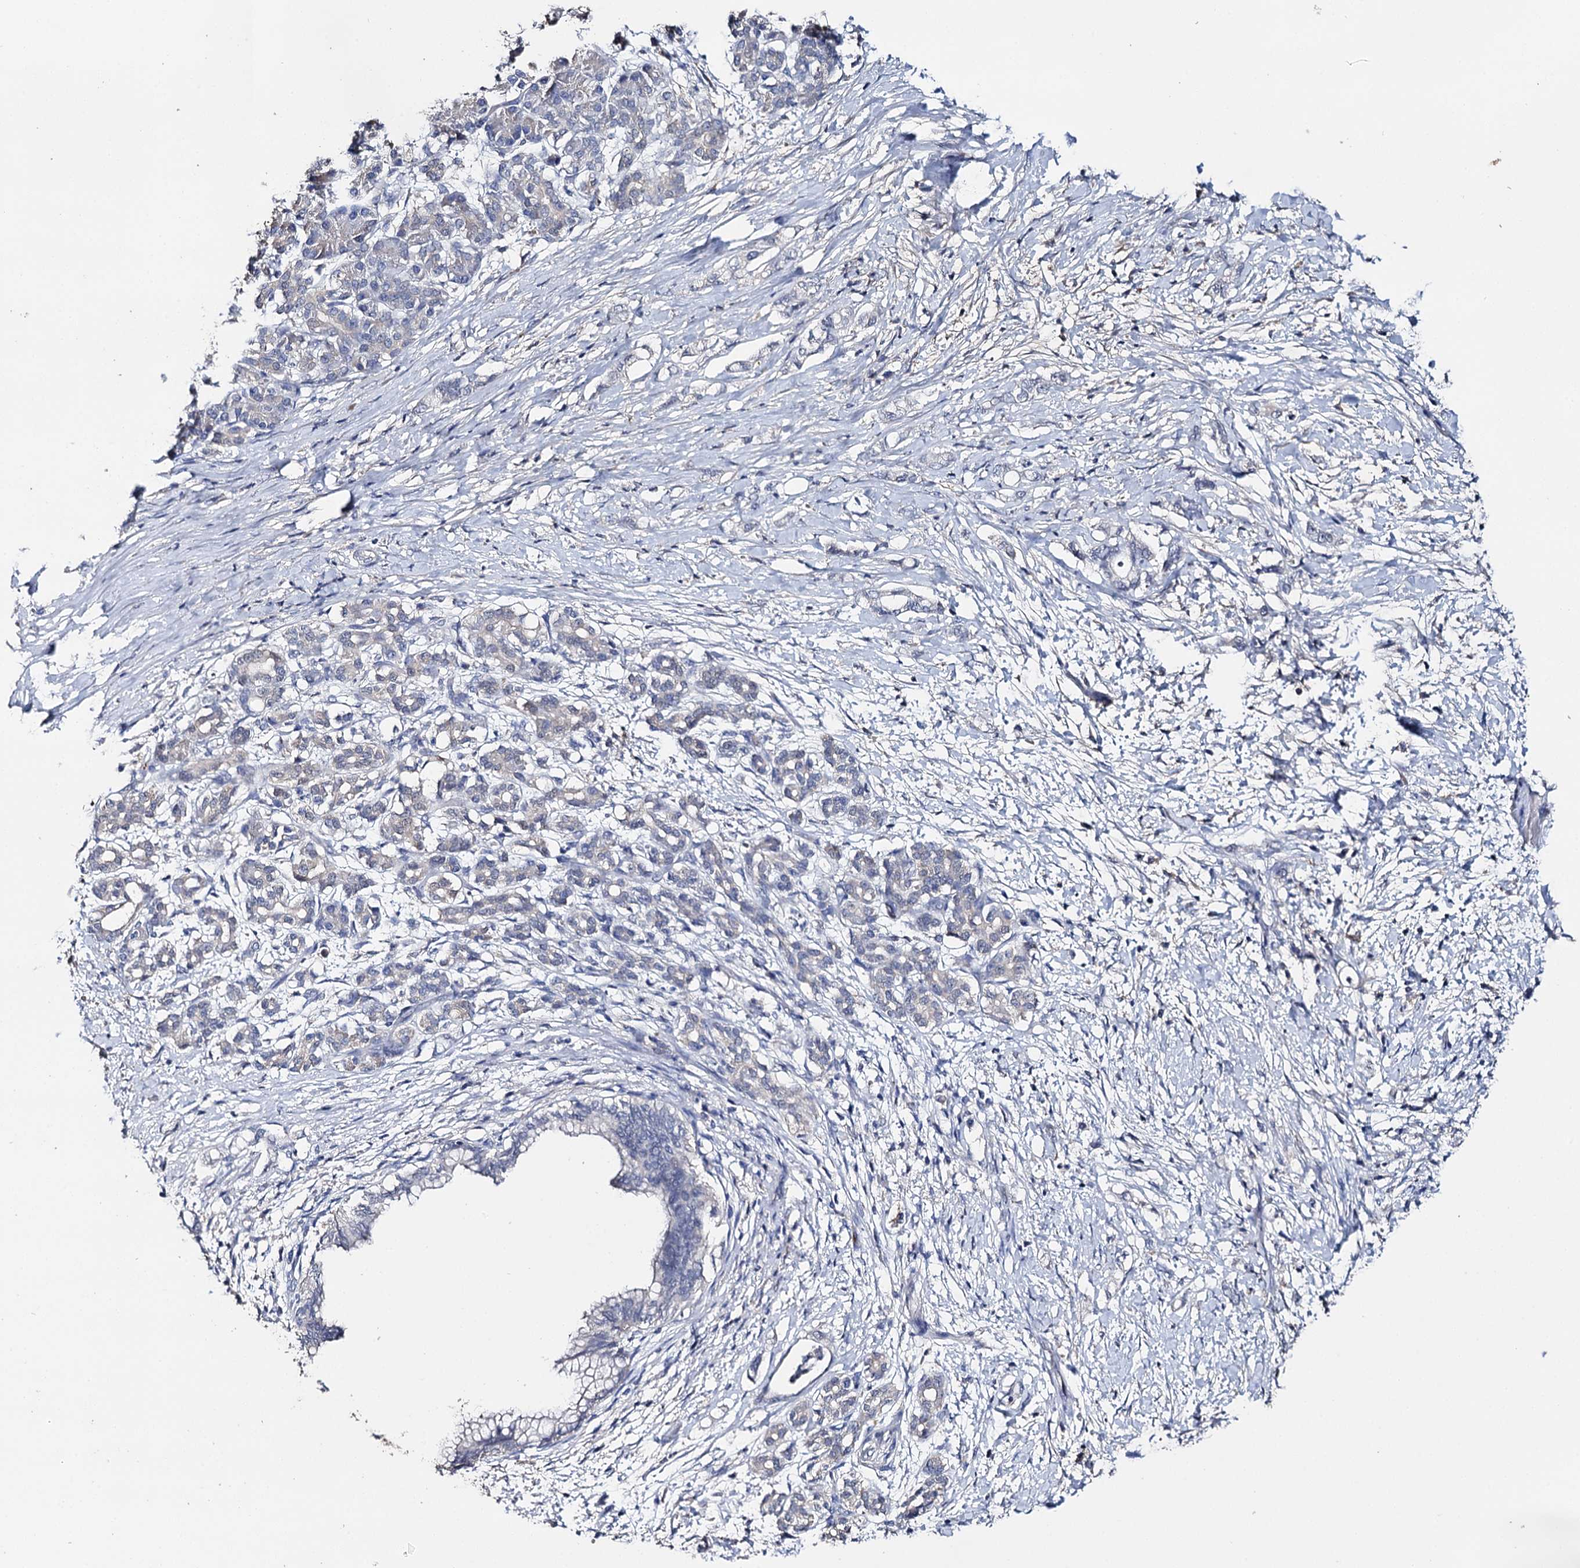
{"staining": {"intensity": "negative", "quantity": "none", "location": "none"}, "tissue": "pancreatic cancer", "cell_type": "Tumor cells", "image_type": "cancer", "snomed": [{"axis": "morphology", "description": "Adenocarcinoma, NOS"}, {"axis": "topography", "description": "Pancreas"}], "caption": "Protein analysis of adenocarcinoma (pancreatic) displays no significant staining in tumor cells.", "gene": "DNAH6", "patient": {"sex": "female", "age": 55}}